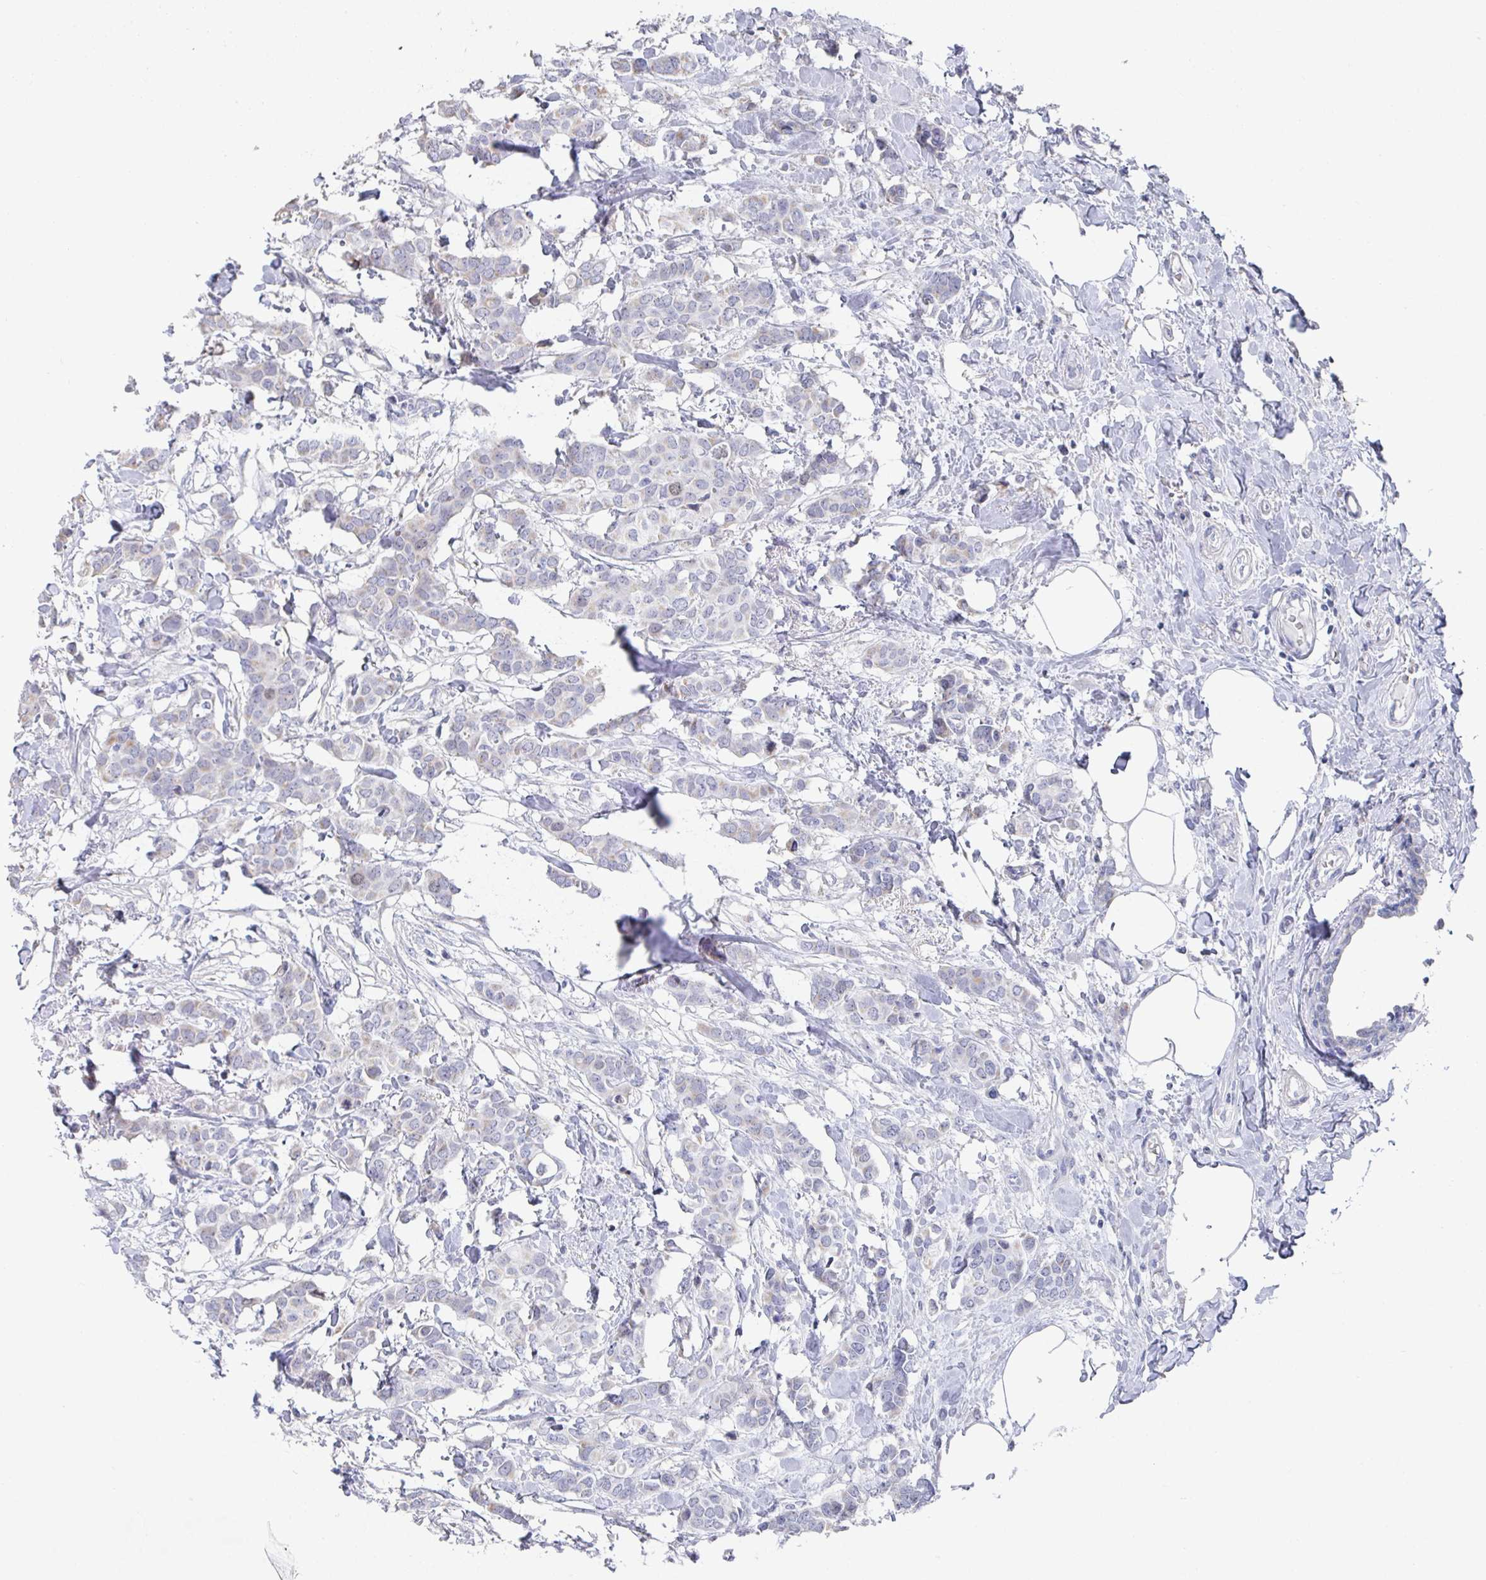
{"staining": {"intensity": "negative", "quantity": "none", "location": "none"}, "tissue": "breast cancer", "cell_type": "Tumor cells", "image_type": "cancer", "snomed": [{"axis": "morphology", "description": "Duct carcinoma"}, {"axis": "topography", "description": "Breast"}], "caption": "A high-resolution photomicrograph shows IHC staining of breast cancer (intraductal carcinoma), which shows no significant positivity in tumor cells.", "gene": "ATP5F1C", "patient": {"sex": "female", "age": 62}}